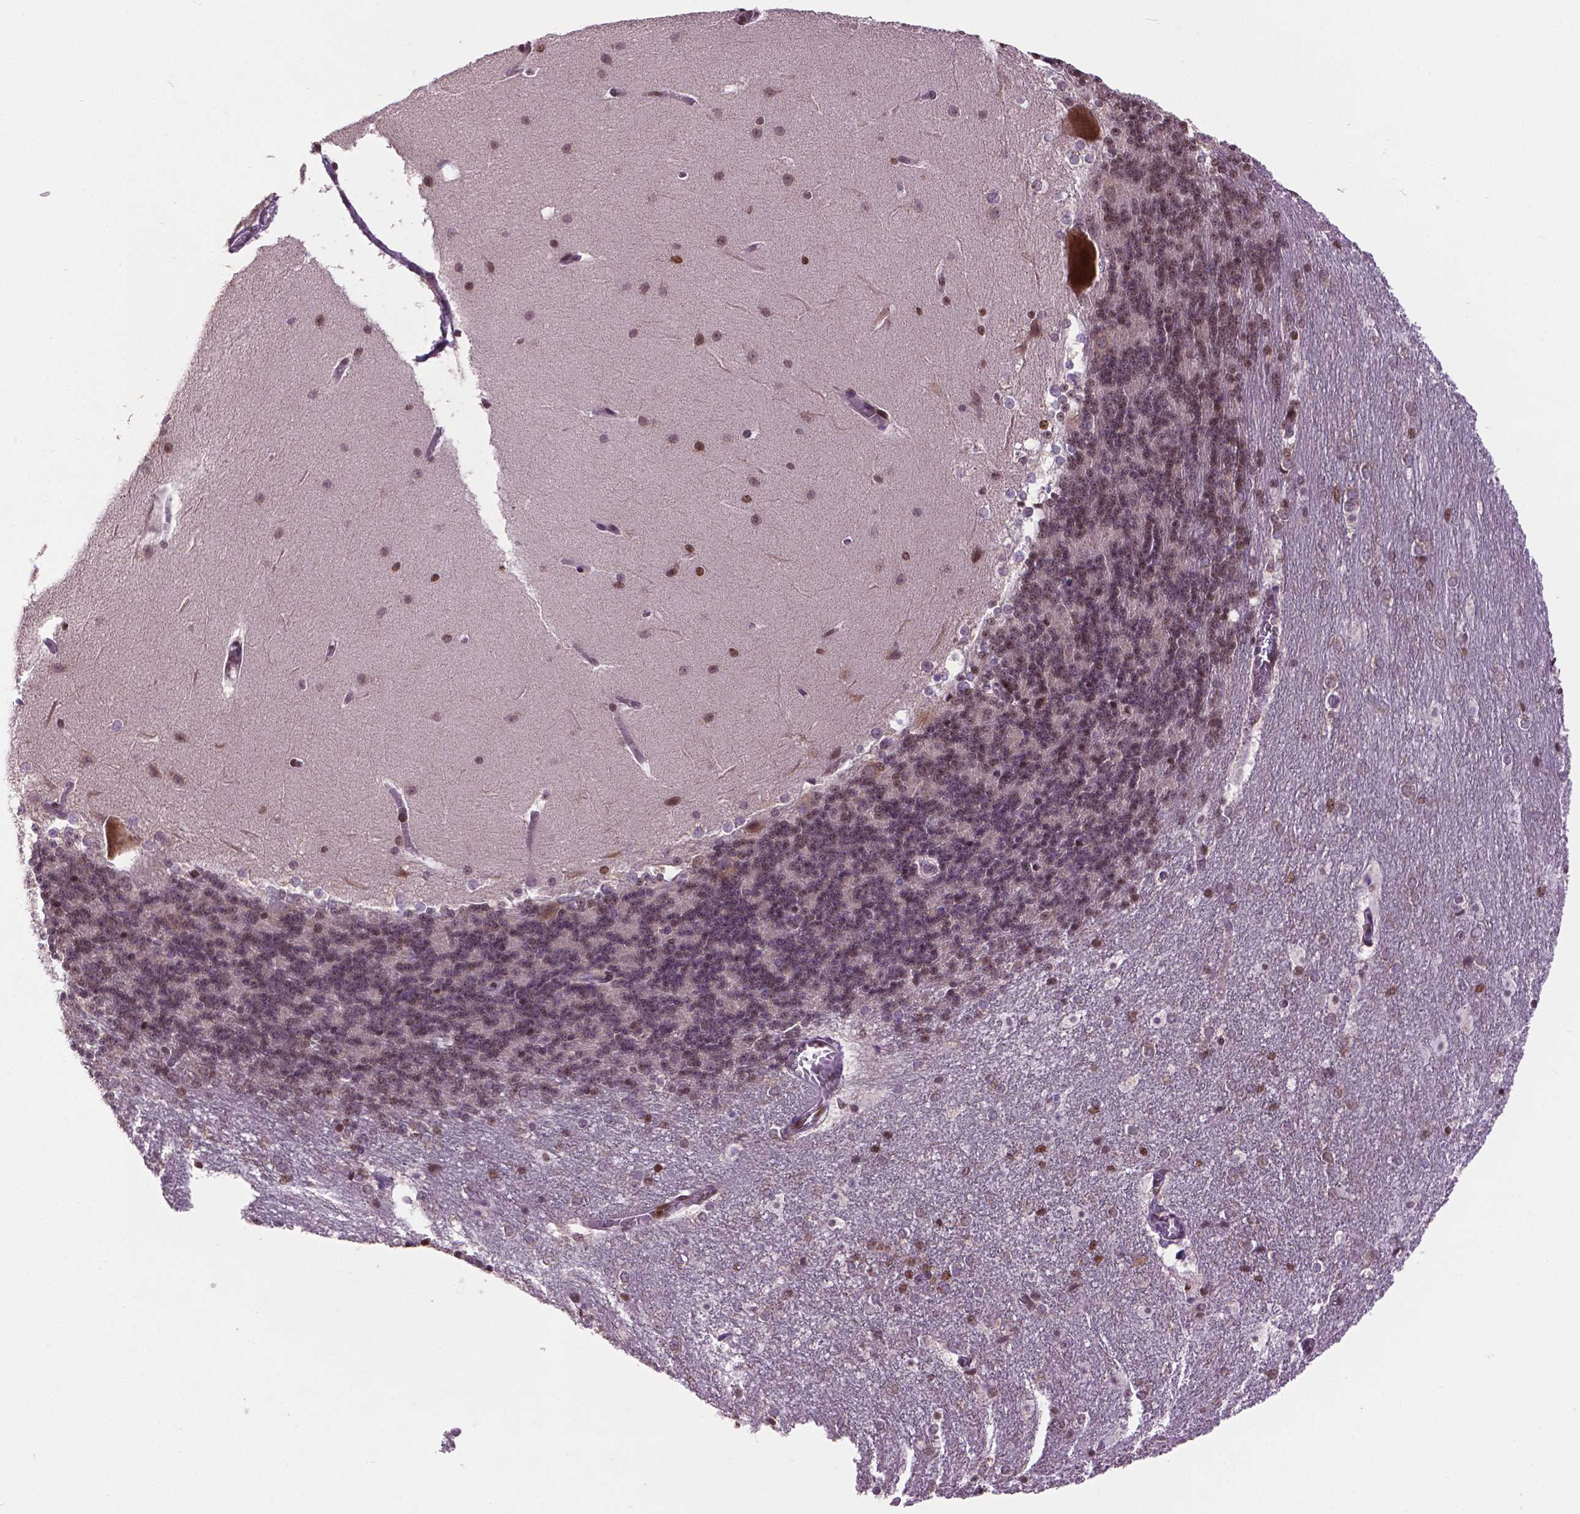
{"staining": {"intensity": "weak", "quantity": ">75%", "location": "nuclear"}, "tissue": "cerebellum", "cell_type": "Cells in granular layer", "image_type": "normal", "snomed": [{"axis": "morphology", "description": "Normal tissue, NOS"}, {"axis": "topography", "description": "Cerebellum"}], "caption": "High-power microscopy captured an IHC photomicrograph of normal cerebellum, revealing weak nuclear staining in approximately >75% of cells in granular layer. (DAB (3,3'-diaminobenzidine) IHC, brown staining for protein, blue staining for nuclei).", "gene": "ENSG00000289700", "patient": {"sex": "female", "age": 19}}